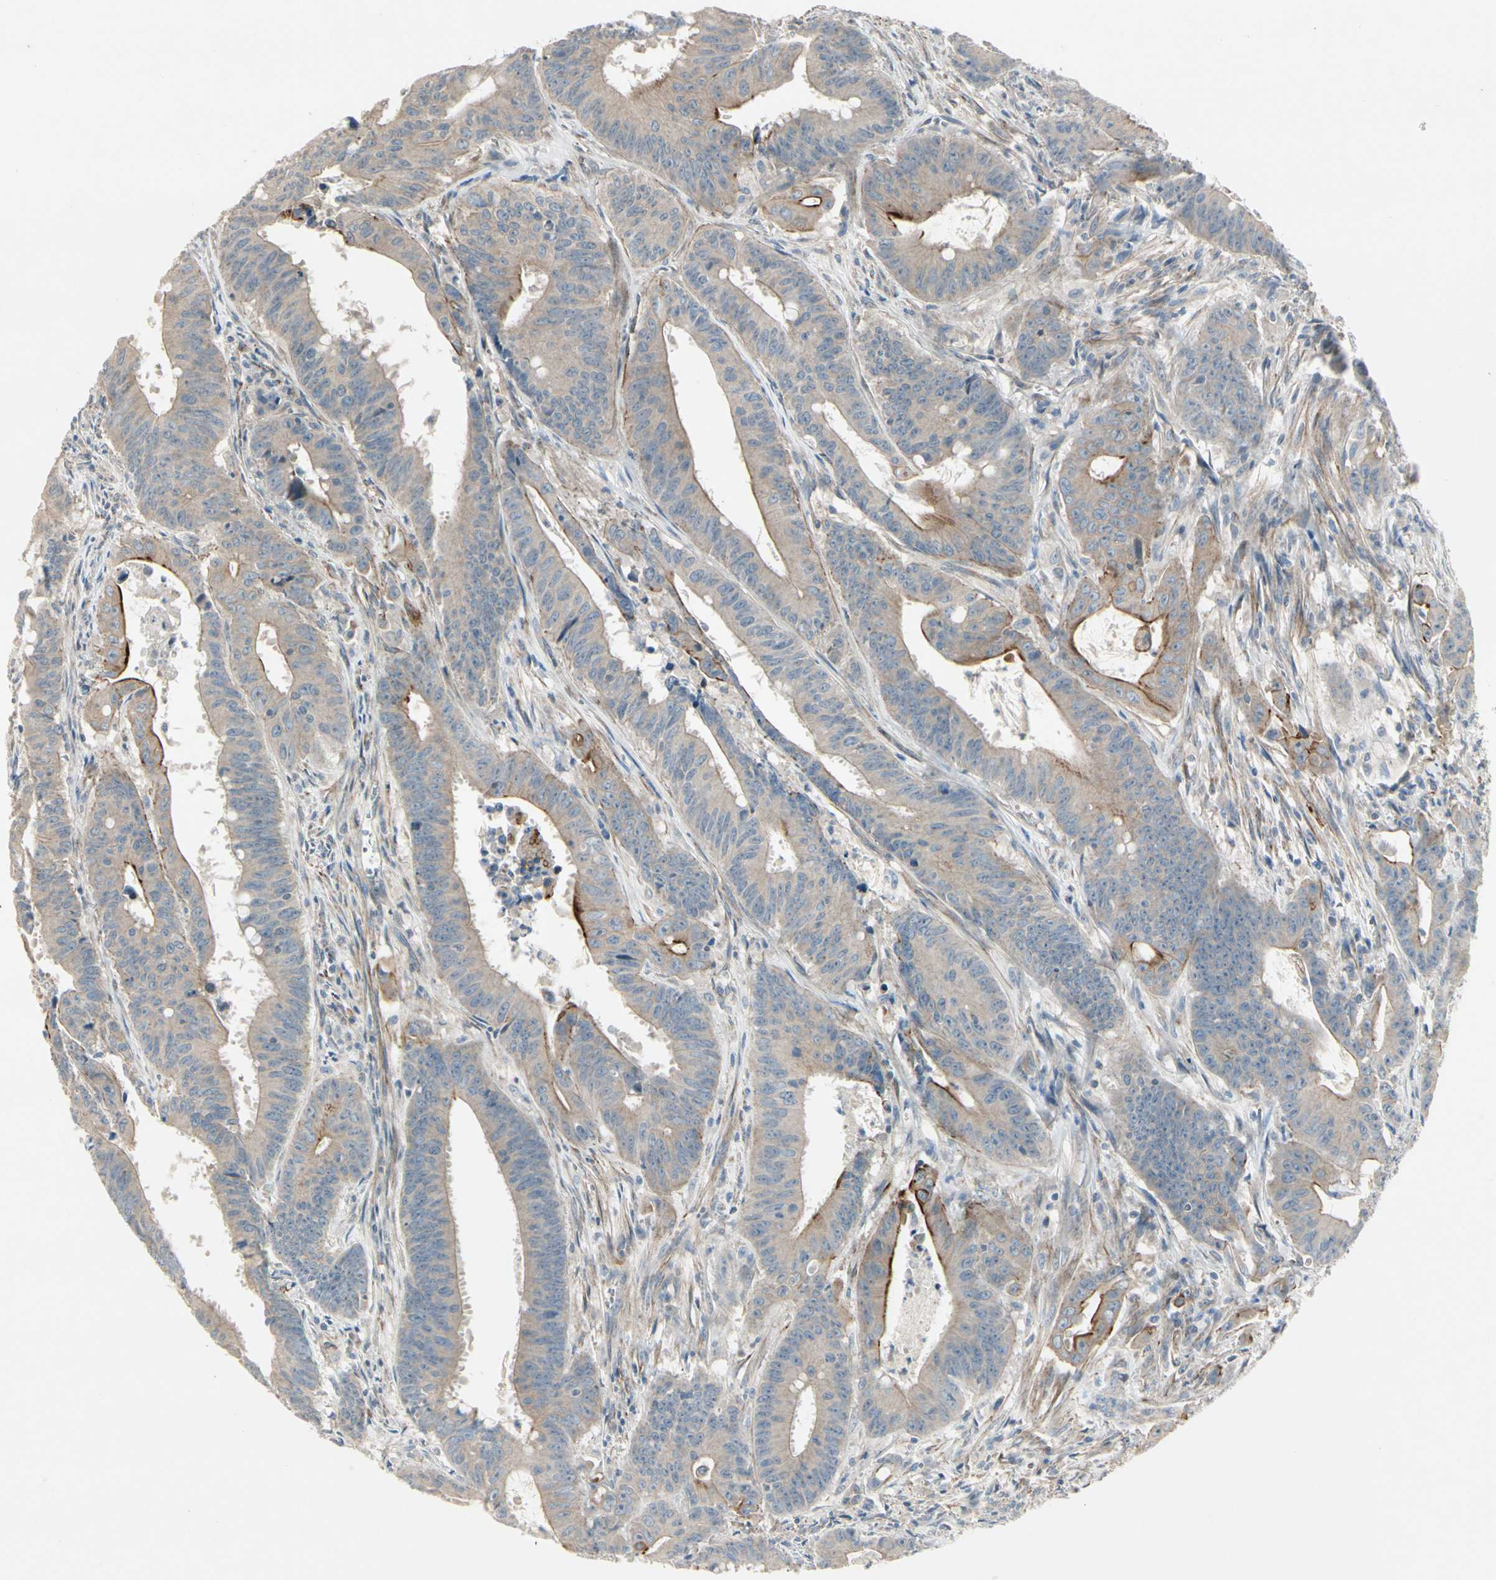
{"staining": {"intensity": "moderate", "quantity": "25%-75%", "location": "cytoplasmic/membranous"}, "tissue": "colorectal cancer", "cell_type": "Tumor cells", "image_type": "cancer", "snomed": [{"axis": "morphology", "description": "Adenocarcinoma, NOS"}, {"axis": "topography", "description": "Colon"}], "caption": "Protein expression analysis of human colorectal cancer (adenocarcinoma) reveals moderate cytoplasmic/membranous positivity in approximately 25%-75% of tumor cells.", "gene": "PPP3CB", "patient": {"sex": "male", "age": 45}}